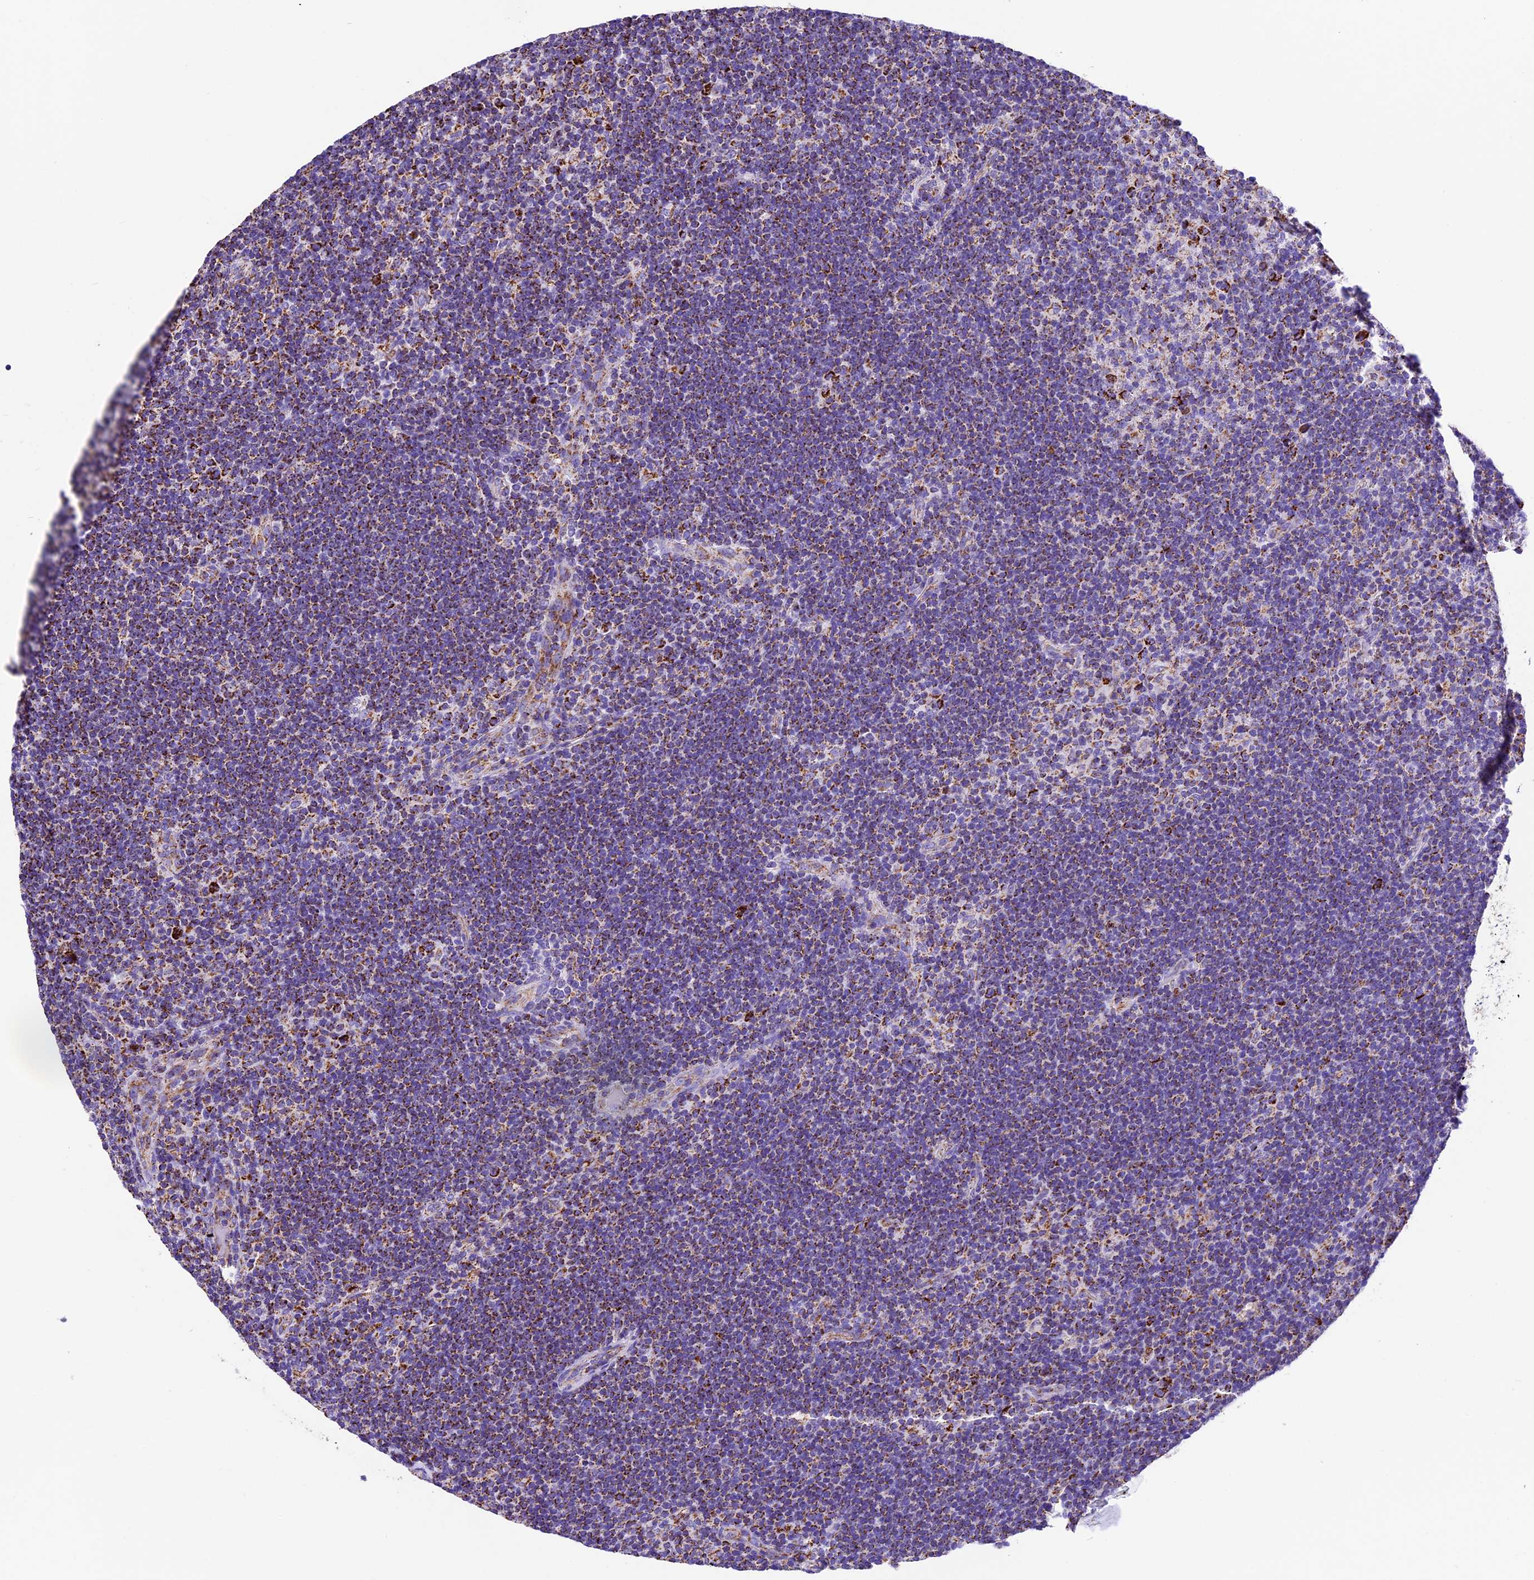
{"staining": {"intensity": "strong", "quantity": "25%-75%", "location": "cytoplasmic/membranous"}, "tissue": "lymphoma", "cell_type": "Tumor cells", "image_type": "cancer", "snomed": [{"axis": "morphology", "description": "Hodgkin's disease, NOS"}, {"axis": "topography", "description": "Lymph node"}], "caption": "About 25%-75% of tumor cells in Hodgkin's disease display strong cytoplasmic/membranous protein expression as visualized by brown immunohistochemical staining.", "gene": "DCAF5", "patient": {"sex": "female", "age": 57}}